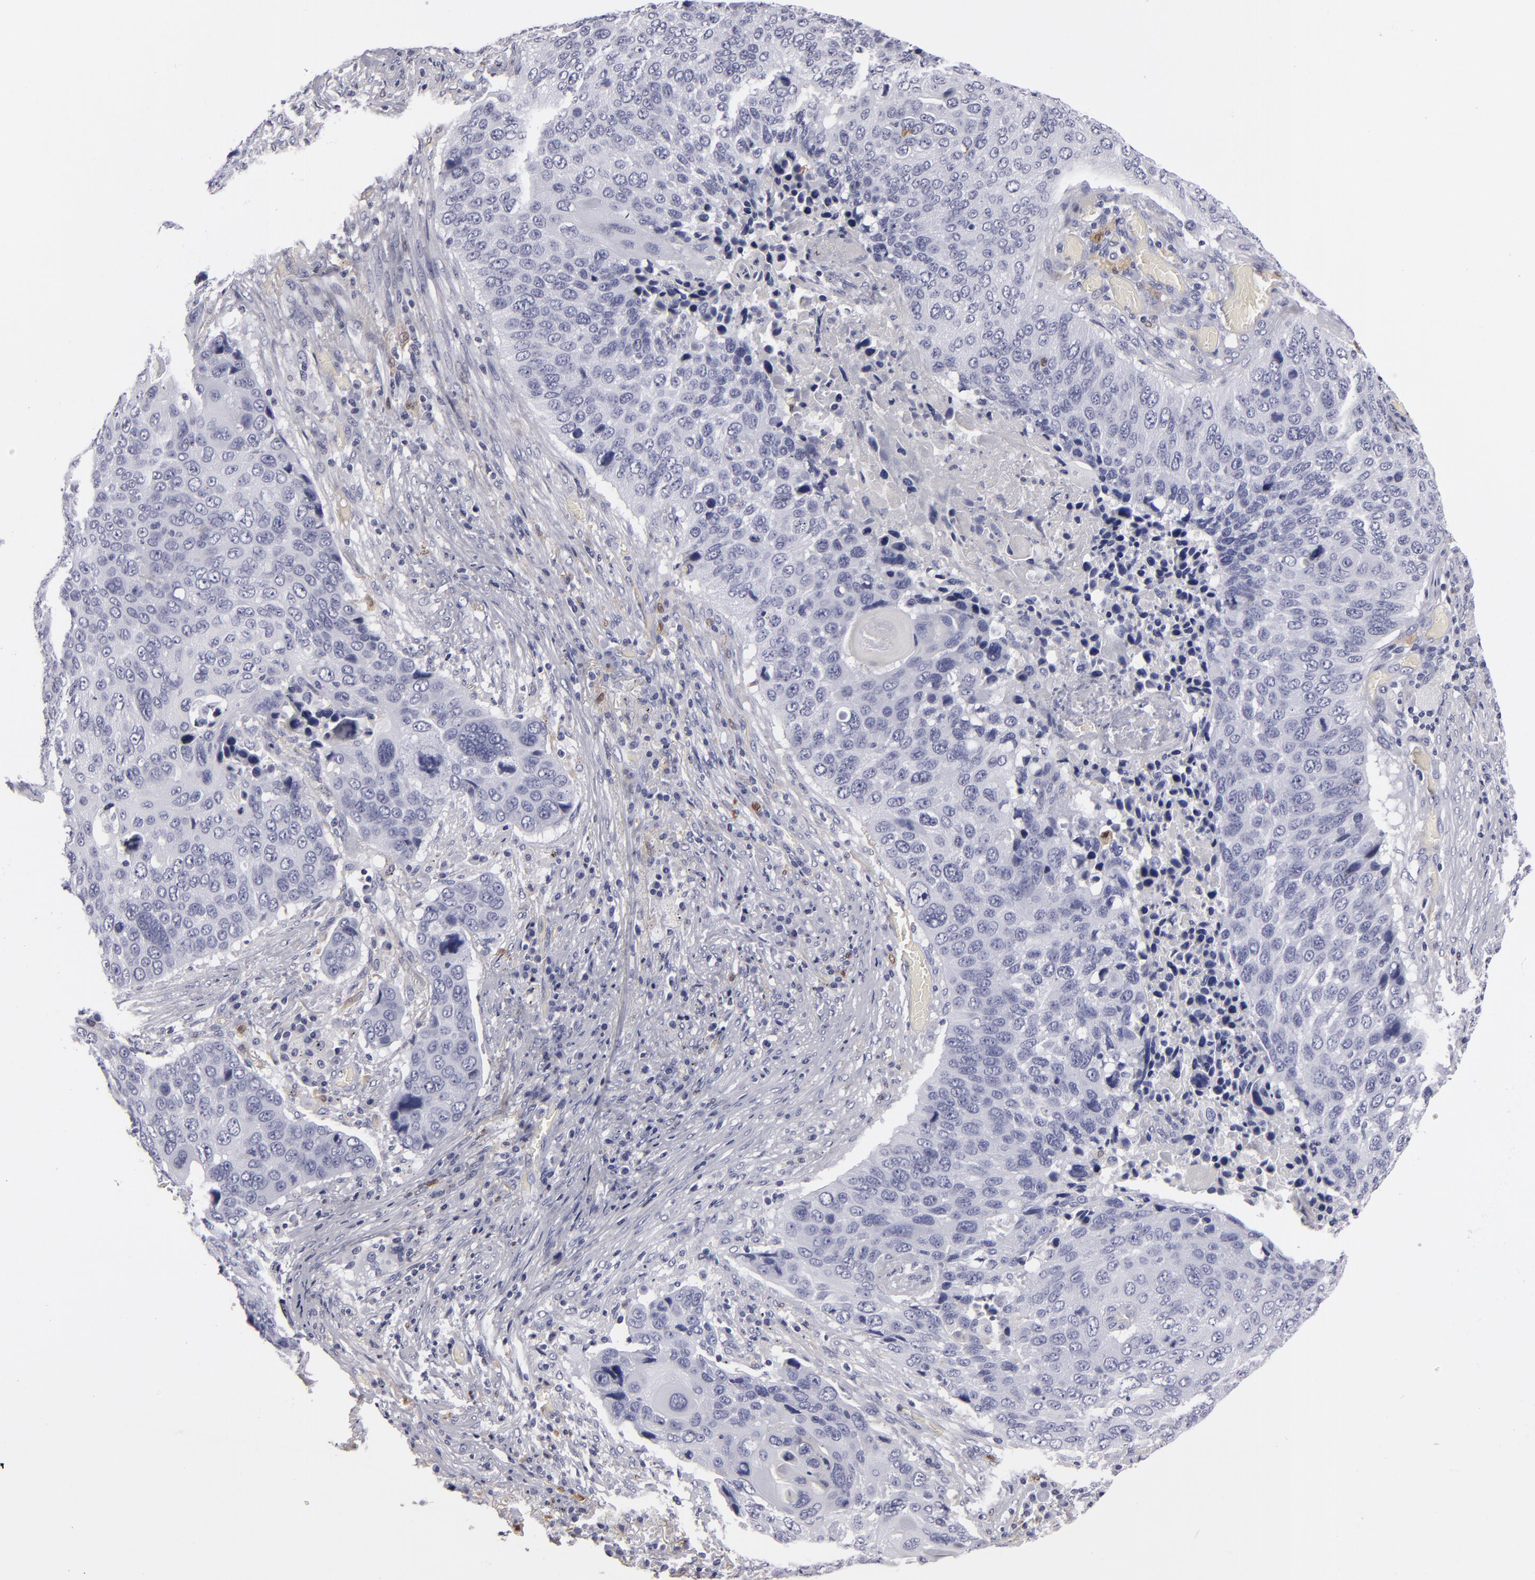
{"staining": {"intensity": "negative", "quantity": "none", "location": "none"}, "tissue": "lung cancer", "cell_type": "Tumor cells", "image_type": "cancer", "snomed": [{"axis": "morphology", "description": "Squamous cell carcinoma, NOS"}, {"axis": "topography", "description": "Lung"}], "caption": "Immunohistochemical staining of human squamous cell carcinoma (lung) displays no significant staining in tumor cells. (Brightfield microscopy of DAB immunohistochemistry (IHC) at high magnification).", "gene": "F13A1", "patient": {"sex": "male", "age": 68}}